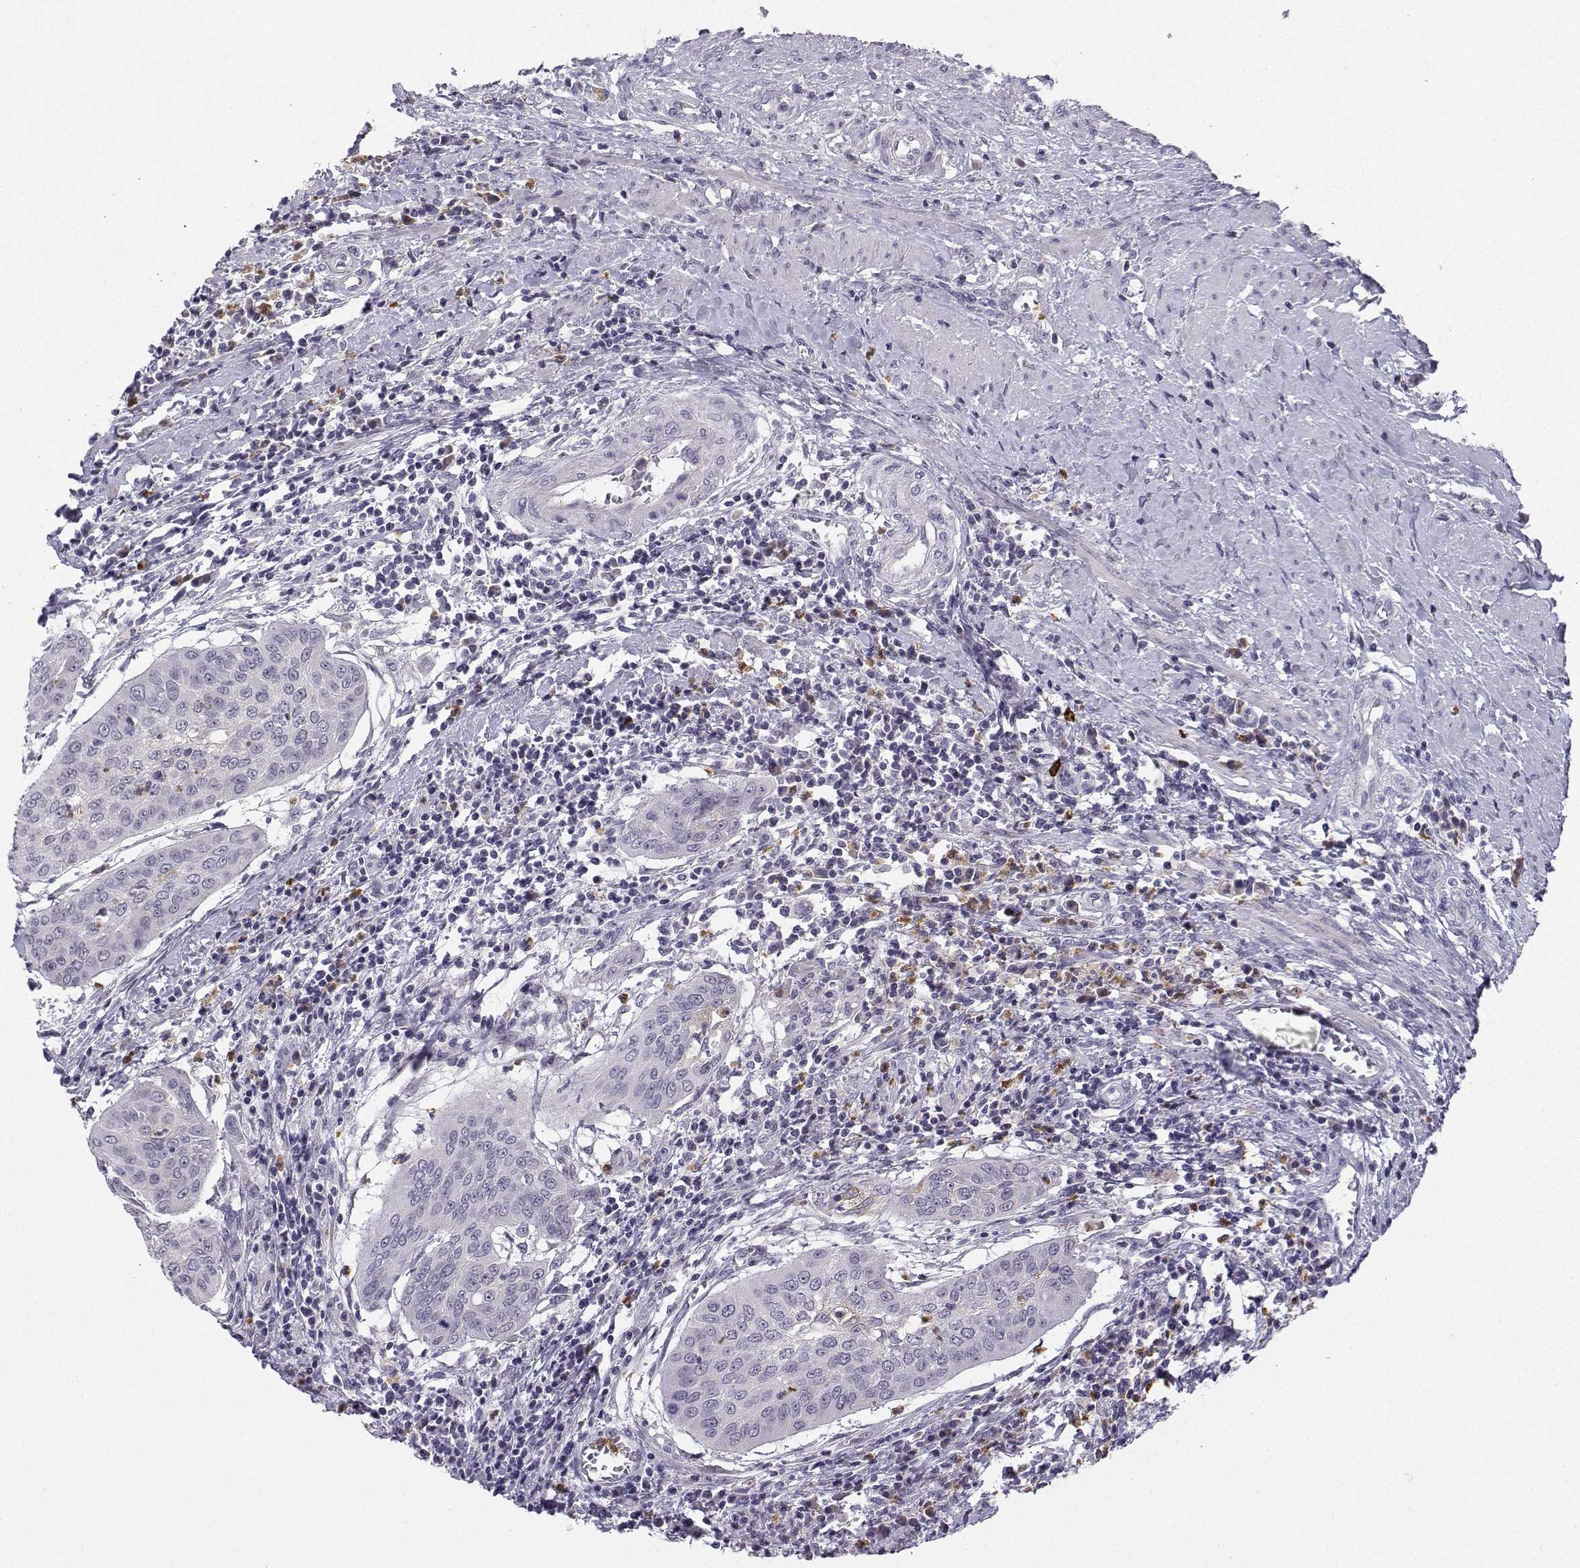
{"staining": {"intensity": "negative", "quantity": "none", "location": "none"}, "tissue": "cervical cancer", "cell_type": "Tumor cells", "image_type": "cancer", "snomed": [{"axis": "morphology", "description": "Squamous cell carcinoma, NOS"}, {"axis": "topography", "description": "Cervix"}], "caption": "Tumor cells show no significant protein positivity in cervical cancer (squamous cell carcinoma). Brightfield microscopy of IHC stained with DAB (3,3'-diaminobenzidine) (brown) and hematoxylin (blue), captured at high magnification.", "gene": "CALY", "patient": {"sex": "female", "age": 39}}